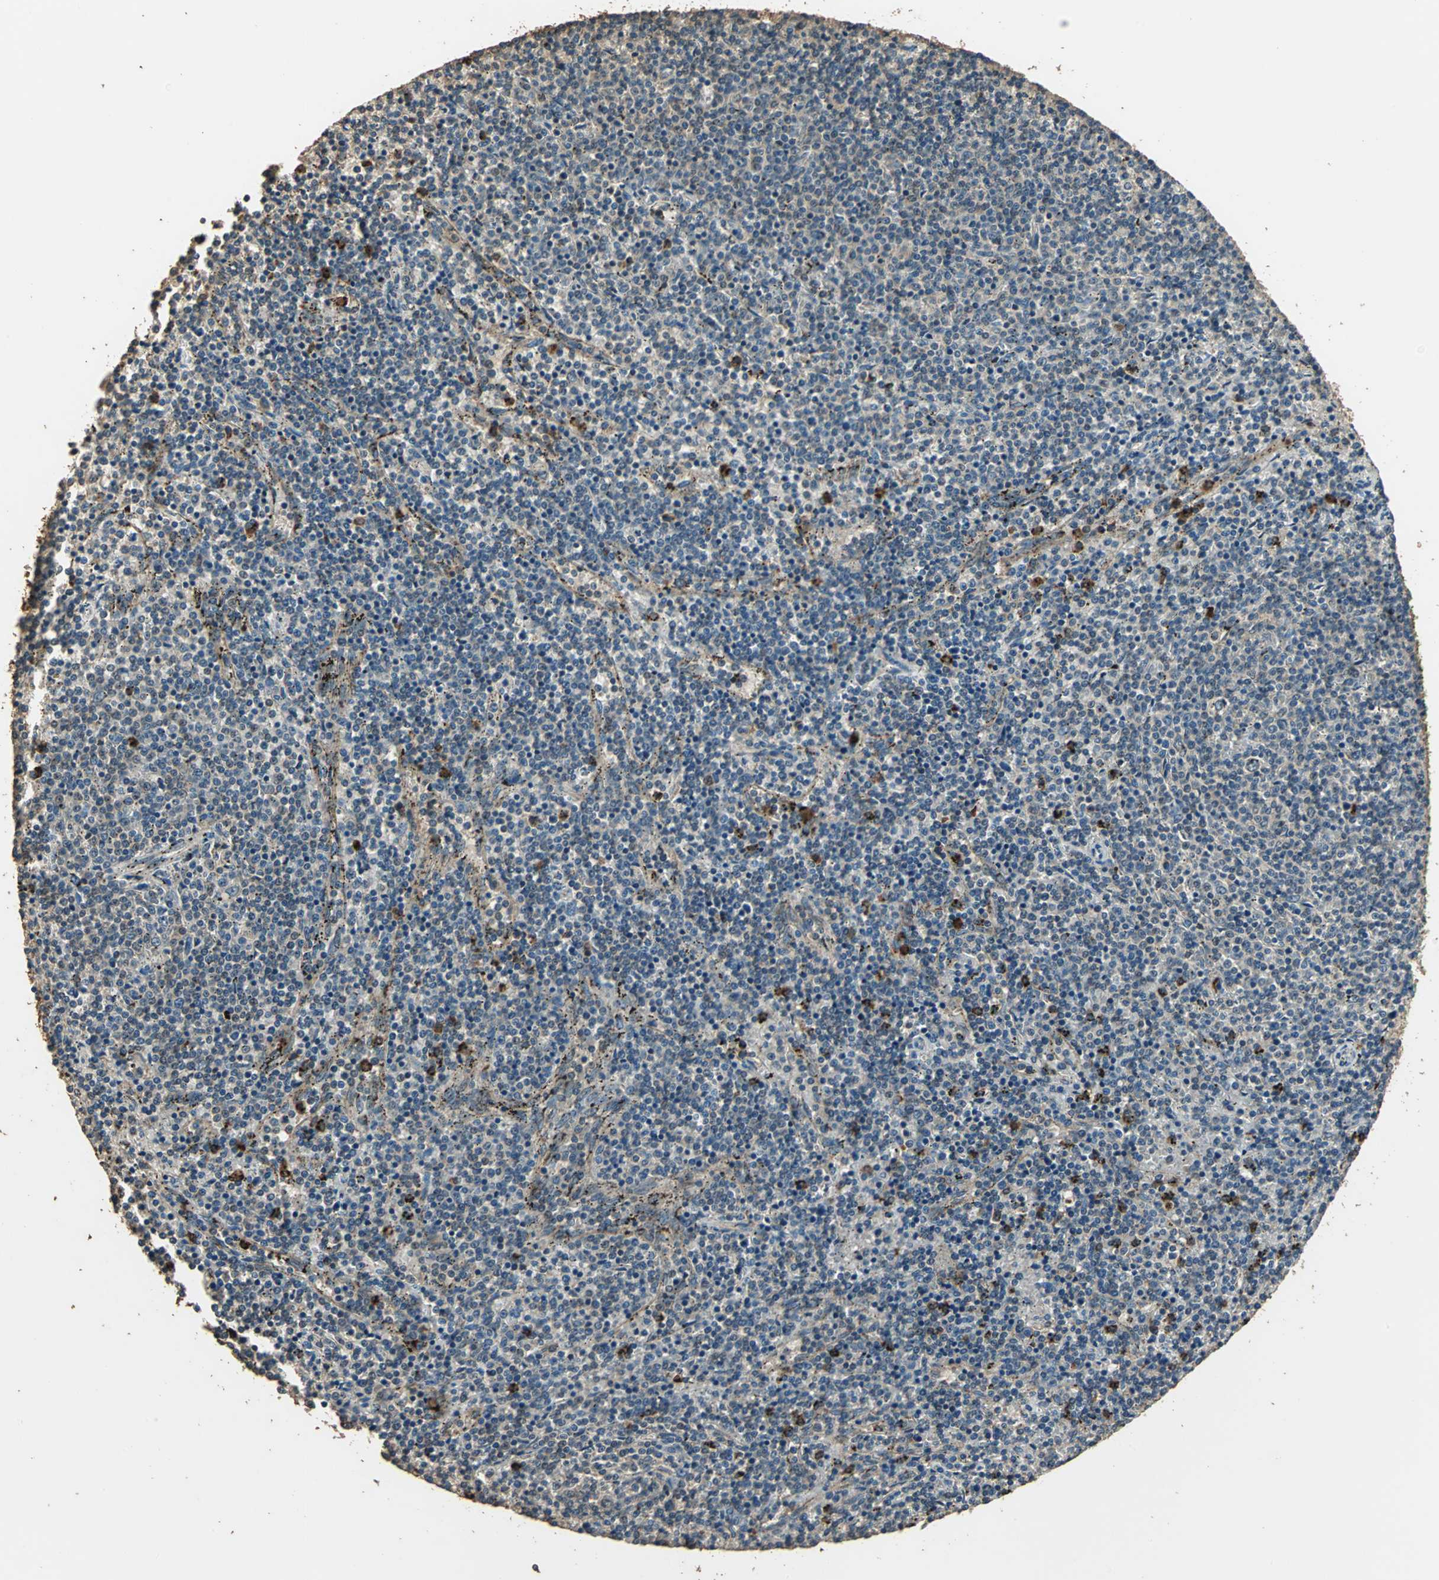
{"staining": {"intensity": "weak", "quantity": "25%-75%", "location": "cytoplasmic/membranous"}, "tissue": "lymphoma", "cell_type": "Tumor cells", "image_type": "cancer", "snomed": [{"axis": "morphology", "description": "Malignant lymphoma, non-Hodgkin's type, Low grade"}, {"axis": "topography", "description": "Spleen"}], "caption": "Lymphoma stained with immunohistochemistry (IHC) reveals weak cytoplasmic/membranous staining in approximately 25%-75% of tumor cells. The staining was performed using DAB, with brown indicating positive protein expression. Nuclei are stained blue with hematoxylin.", "gene": "TMPRSS4", "patient": {"sex": "female", "age": 50}}